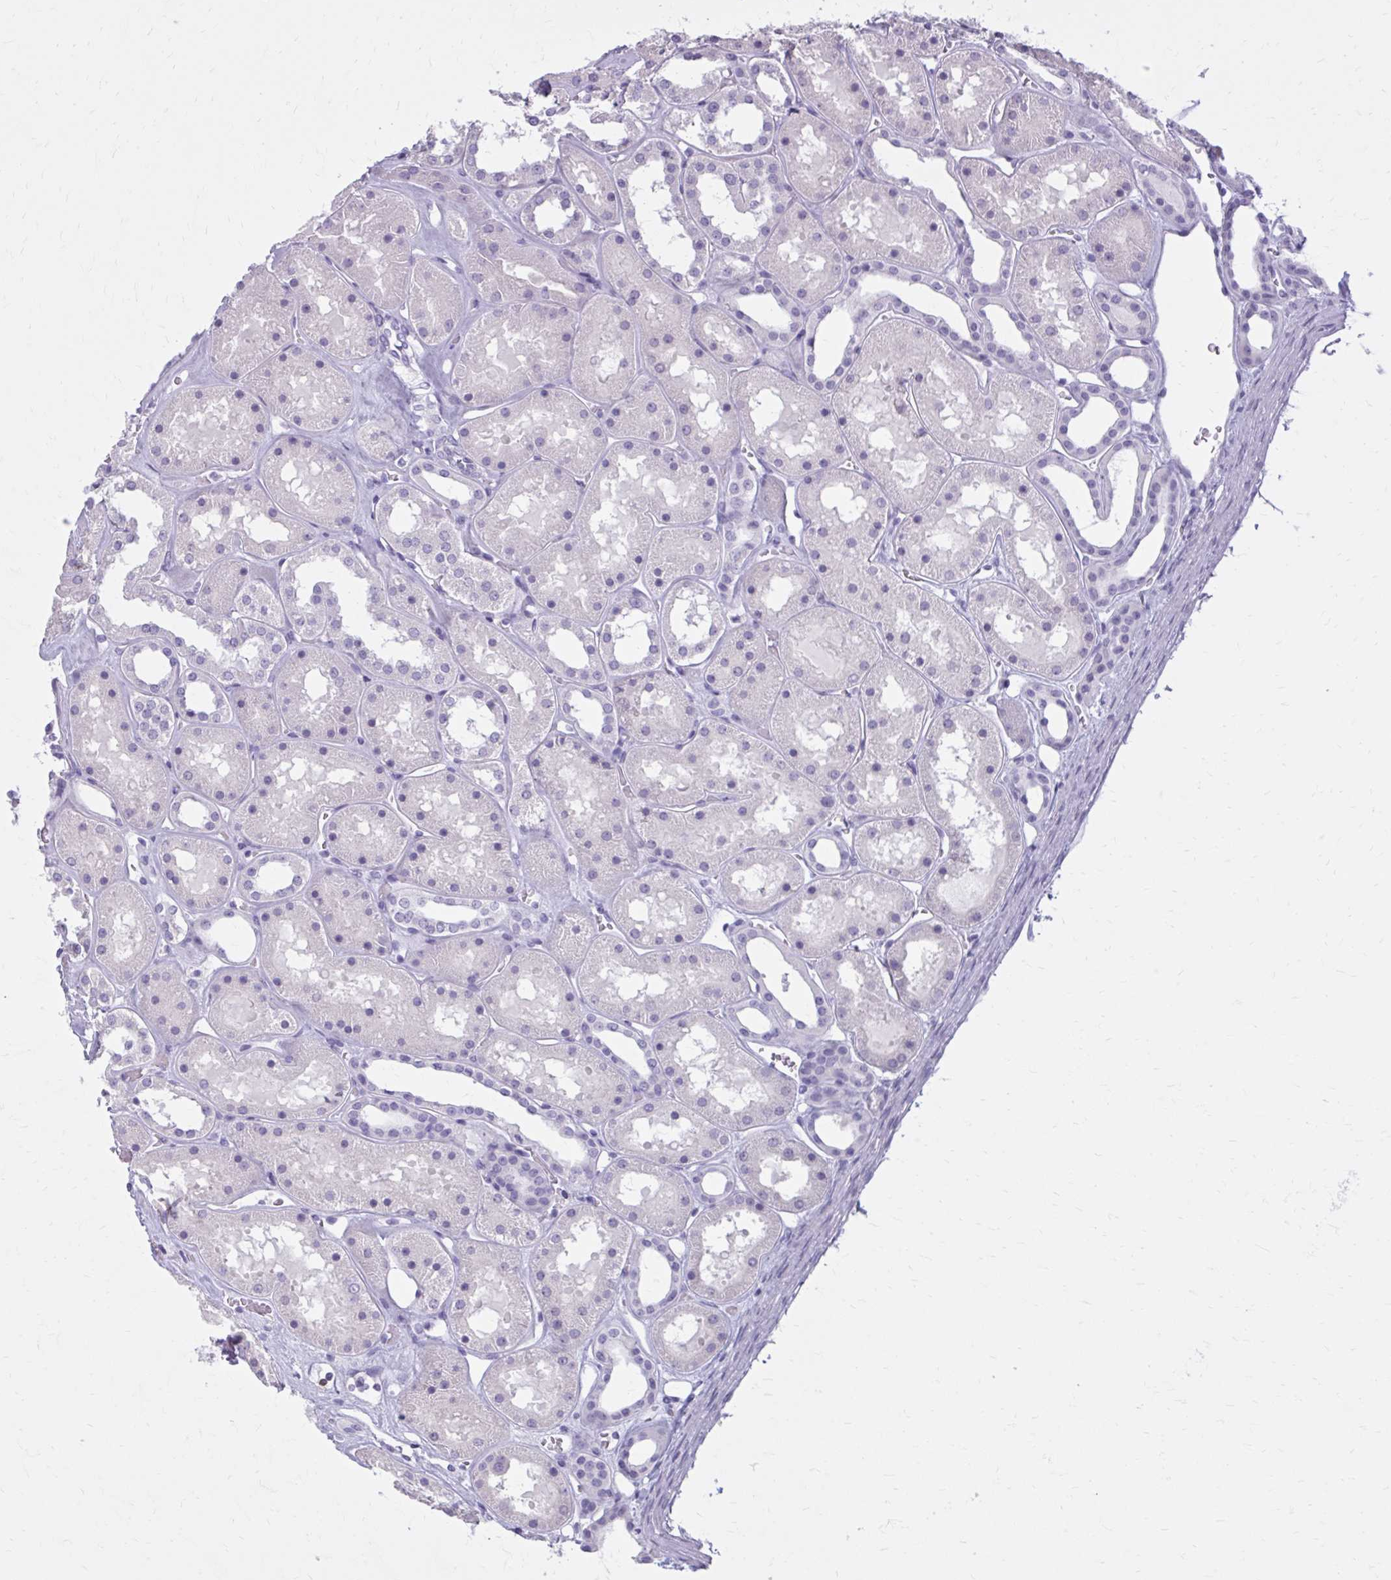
{"staining": {"intensity": "negative", "quantity": "none", "location": "none"}, "tissue": "kidney", "cell_type": "Cells in glomeruli", "image_type": "normal", "snomed": [{"axis": "morphology", "description": "Normal tissue, NOS"}, {"axis": "topography", "description": "Kidney"}], "caption": "Cells in glomeruli show no significant staining in benign kidney. The staining was performed using DAB to visualize the protein expression in brown, while the nuclei were stained in blue with hematoxylin (Magnification: 20x).", "gene": "OR4B1", "patient": {"sex": "female", "age": 41}}